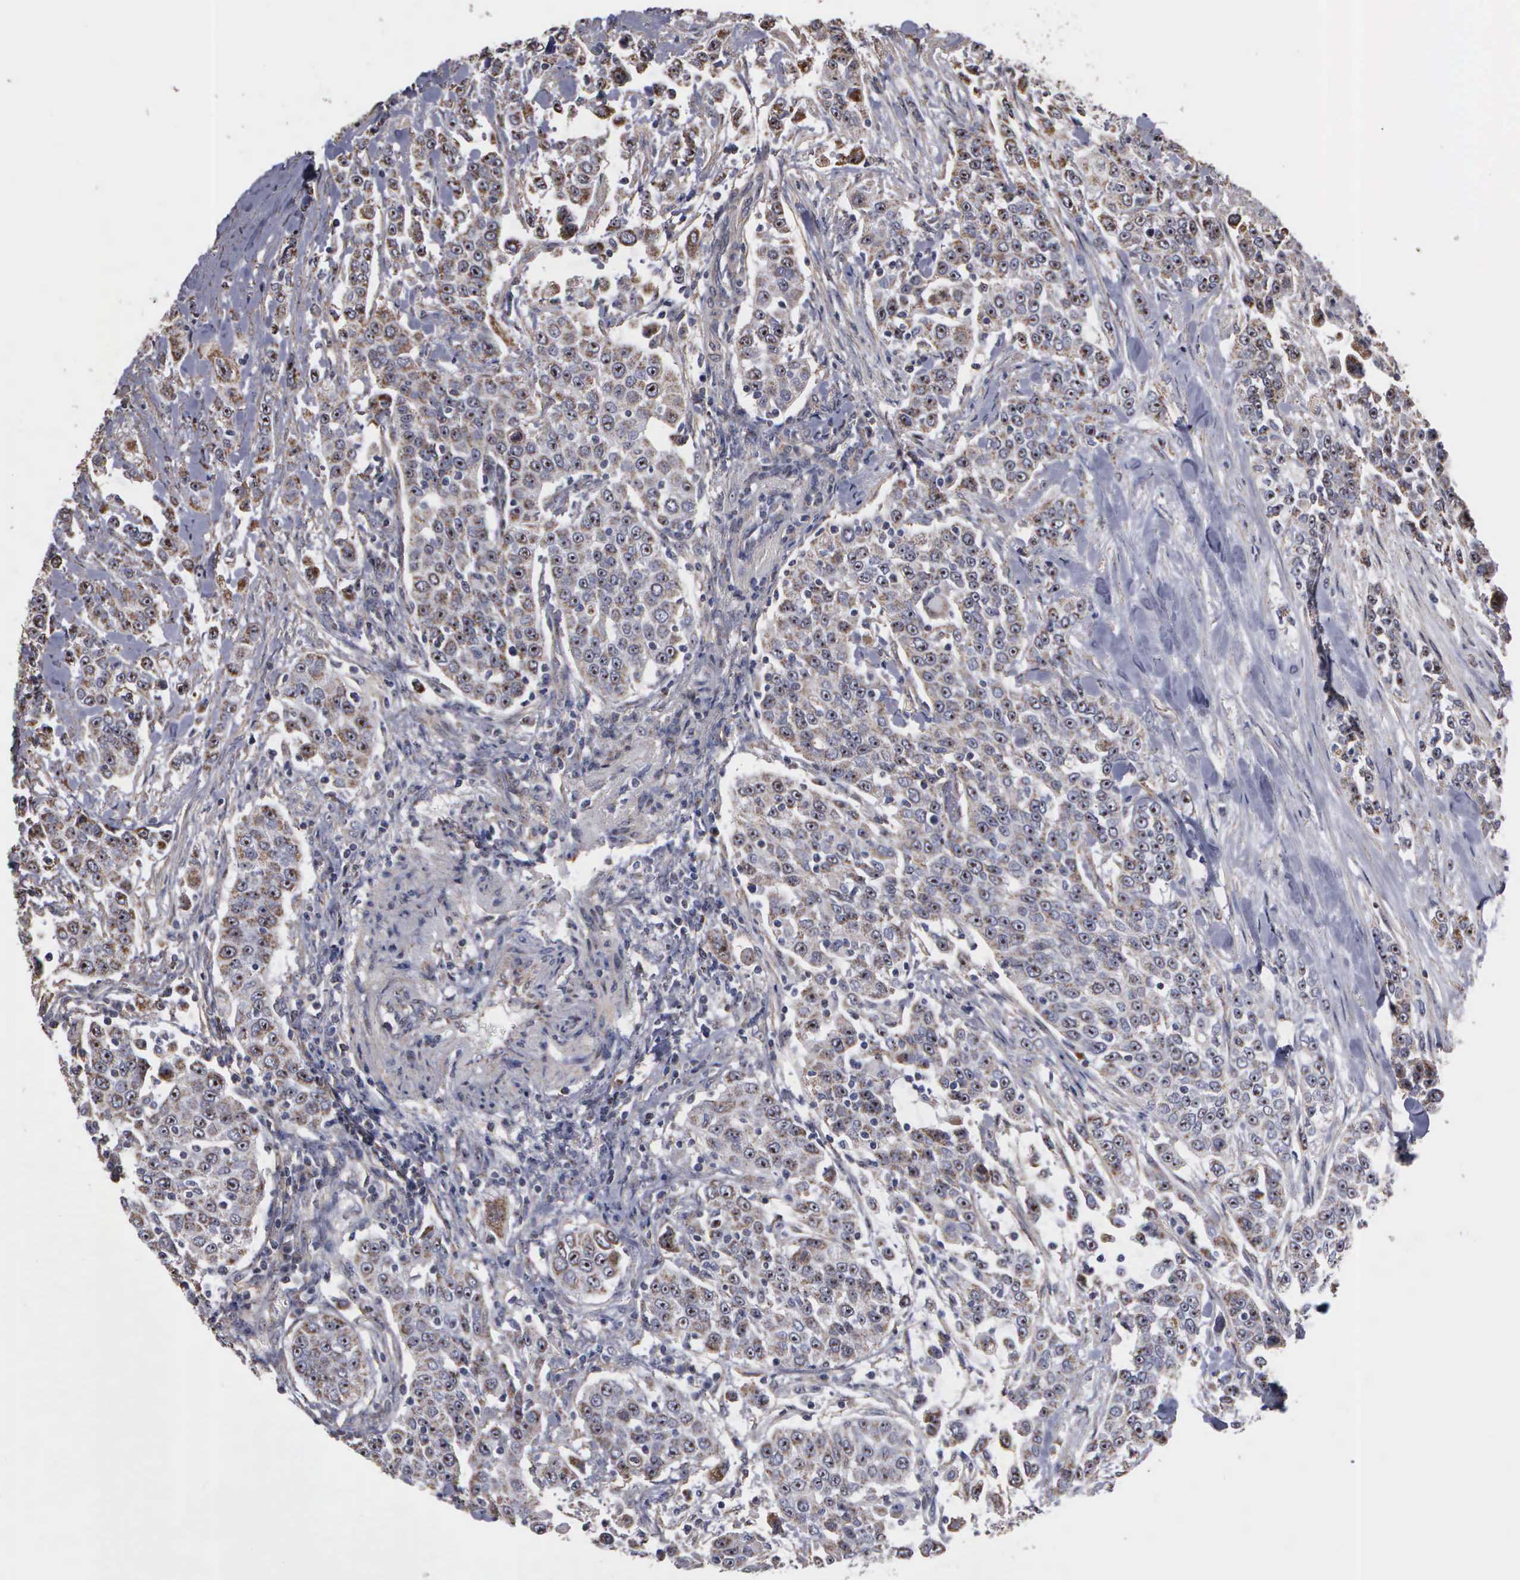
{"staining": {"intensity": "weak", "quantity": ">75%", "location": "cytoplasmic/membranous,nuclear"}, "tissue": "urothelial cancer", "cell_type": "Tumor cells", "image_type": "cancer", "snomed": [{"axis": "morphology", "description": "Urothelial carcinoma, High grade"}, {"axis": "topography", "description": "Urinary bladder"}], "caption": "DAB immunohistochemical staining of human urothelial carcinoma (high-grade) displays weak cytoplasmic/membranous and nuclear protein positivity in about >75% of tumor cells.", "gene": "NGDN", "patient": {"sex": "female", "age": 80}}